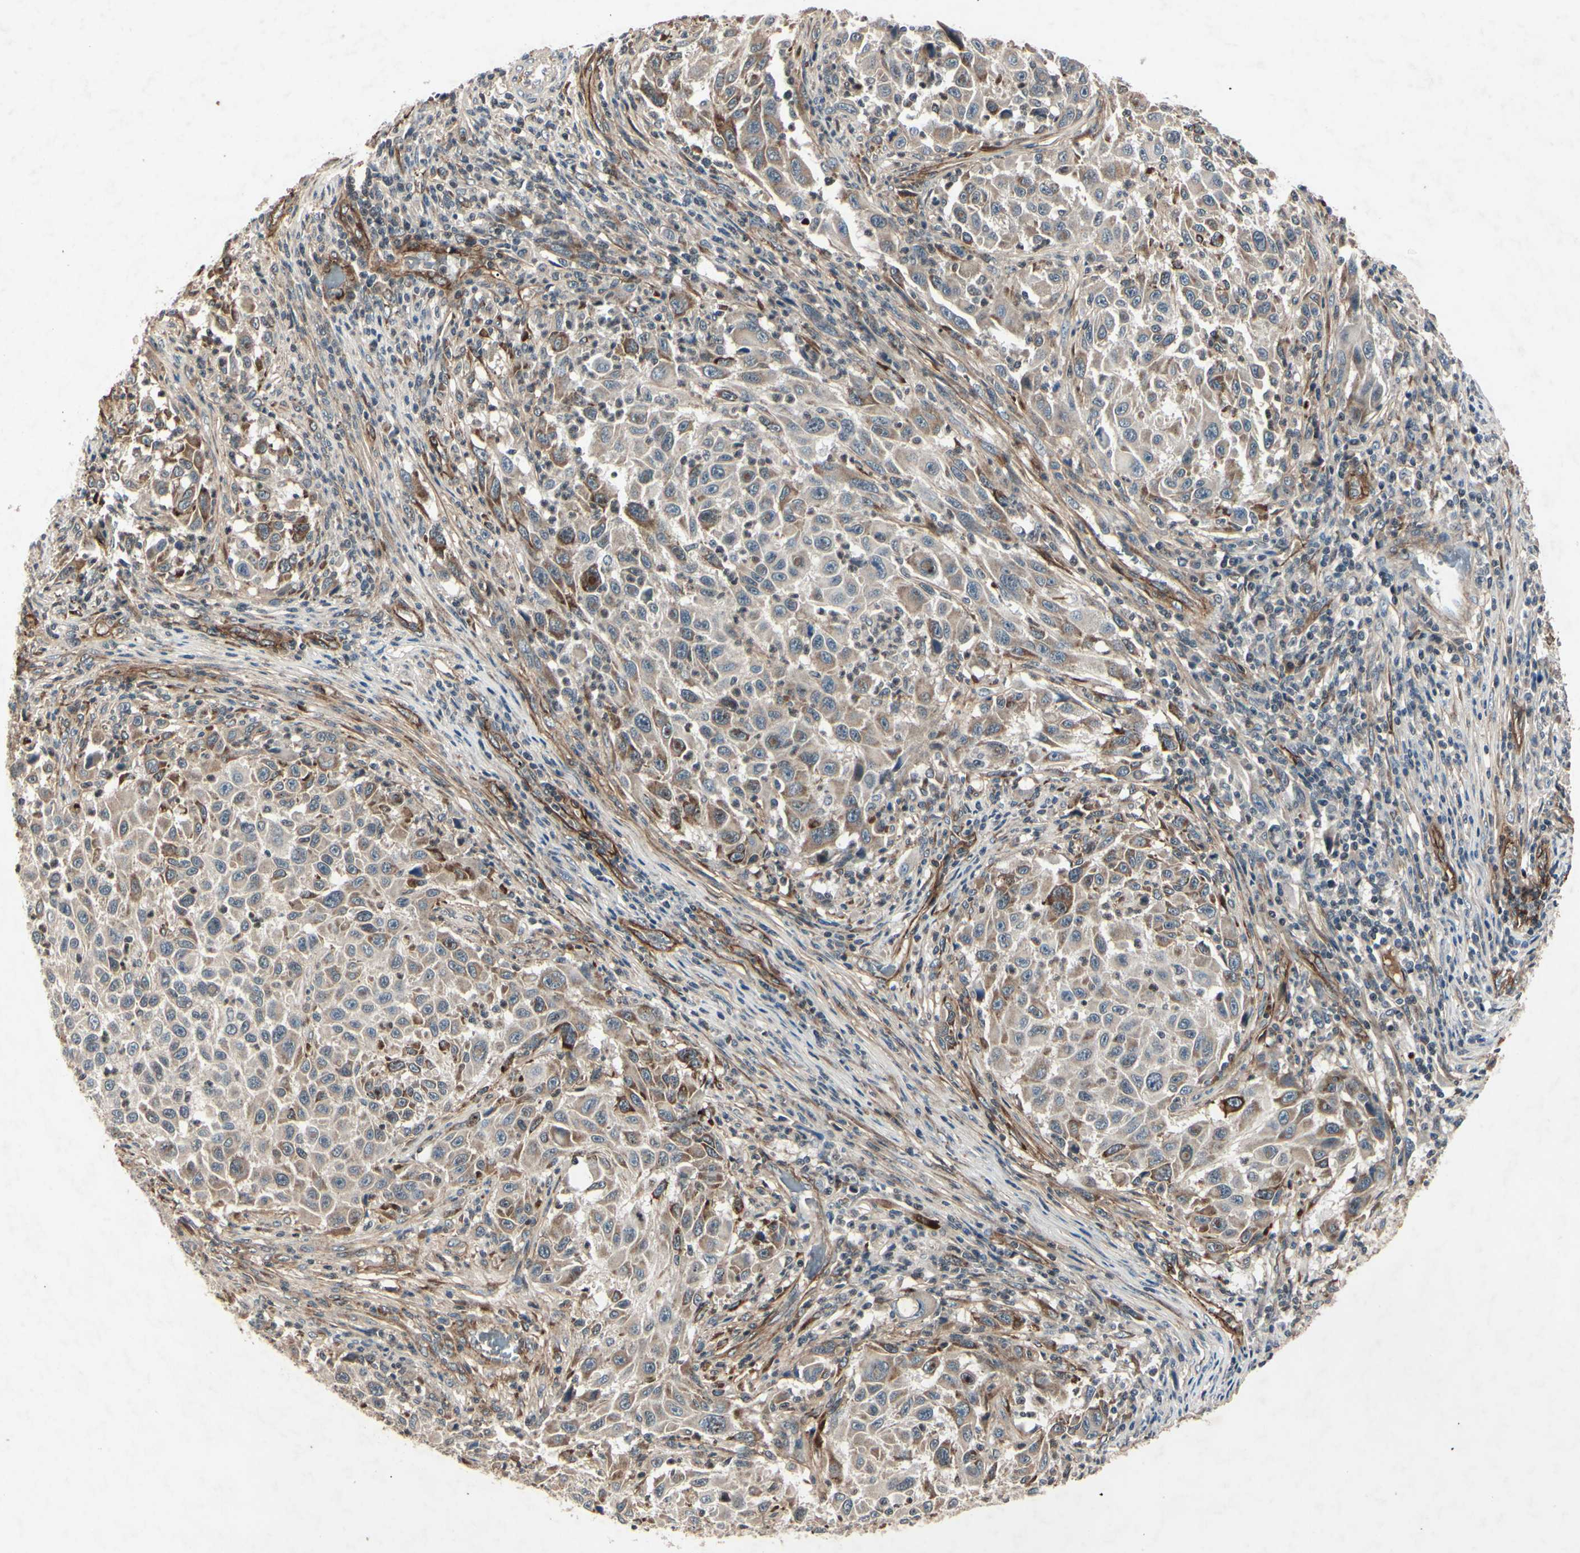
{"staining": {"intensity": "weak", "quantity": ">75%", "location": "cytoplasmic/membranous"}, "tissue": "melanoma", "cell_type": "Tumor cells", "image_type": "cancer", "snomed": [{"axis": "morphology", "description": "Malignant melanoma, Metastatic site"}, {"axis": "topography", "description": "Lymph node"}], "caption": "DAB (3,3'-diaminobenzidine) immunohistochemical staining of human melanoma exhibits weak cytoplasmic/membranous protein expression in about >75% of tumor cells. The protein is stained brown, and the nuclei are stained in blue (DAB IHC with brightfield microscopy, high magnification).", "gene": "AEBP1", "patient": {"sex": "male", "age": 61}}